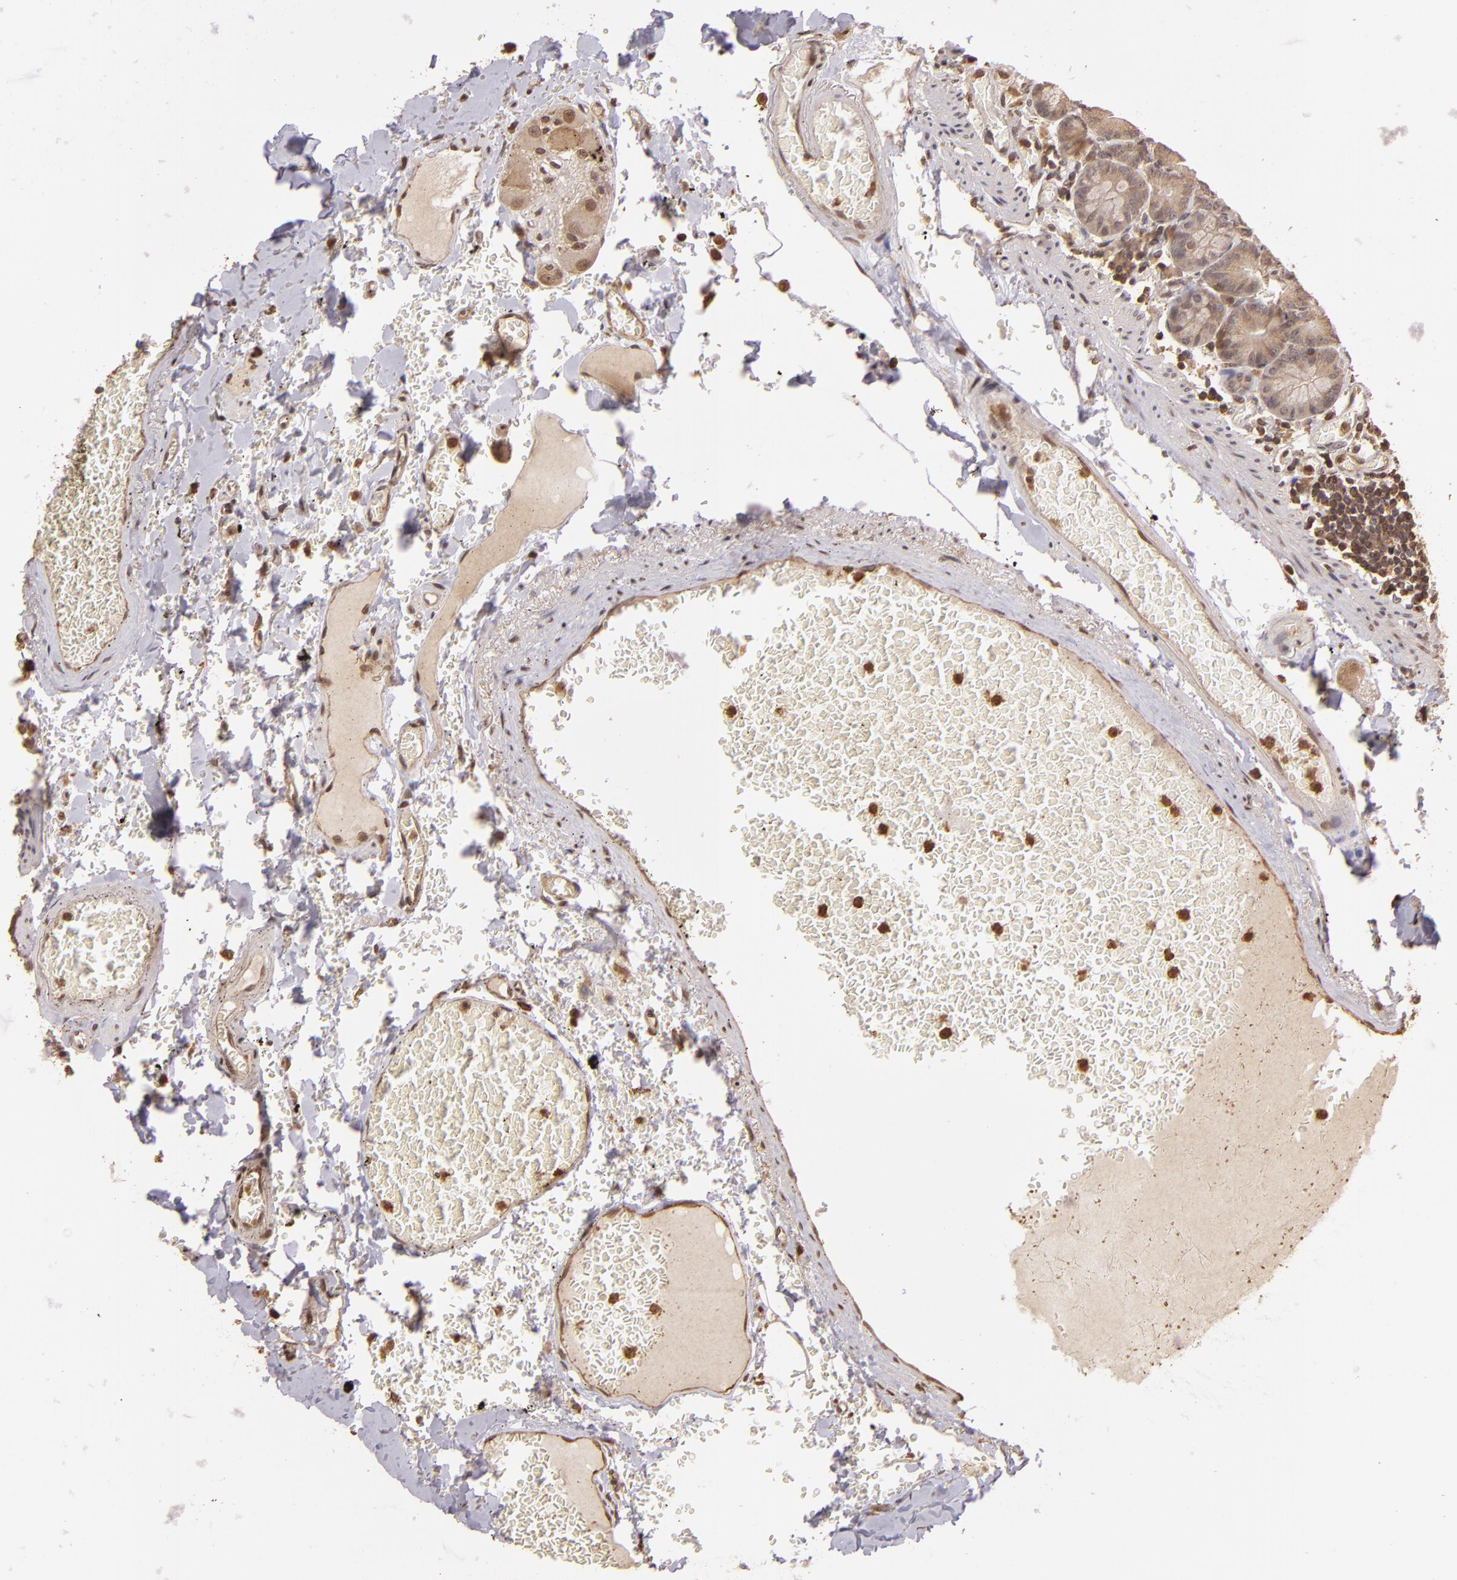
{"staining": {"intensity": "weak", "quantity": "25%-75%", "location": "cytoplasmic/membranous"}, "tissue": "small intestine", "cell_type": "Glandular cells", "image_type": "normal", "snomed": [{"axis": "morphology", "description": "Normal tissue, NOS"}, {"axis": "topography", "description": "Small intestine"}], "caption": "A photomicrograph showing weak cytoplasmic/membranous staining in approximately 25%-75% of glandular cells in normal small intestine, as visualized by brown immunohistochemical staining.", "gene": "ARPC2", "patient": {"sex": "male", "age": 71}}